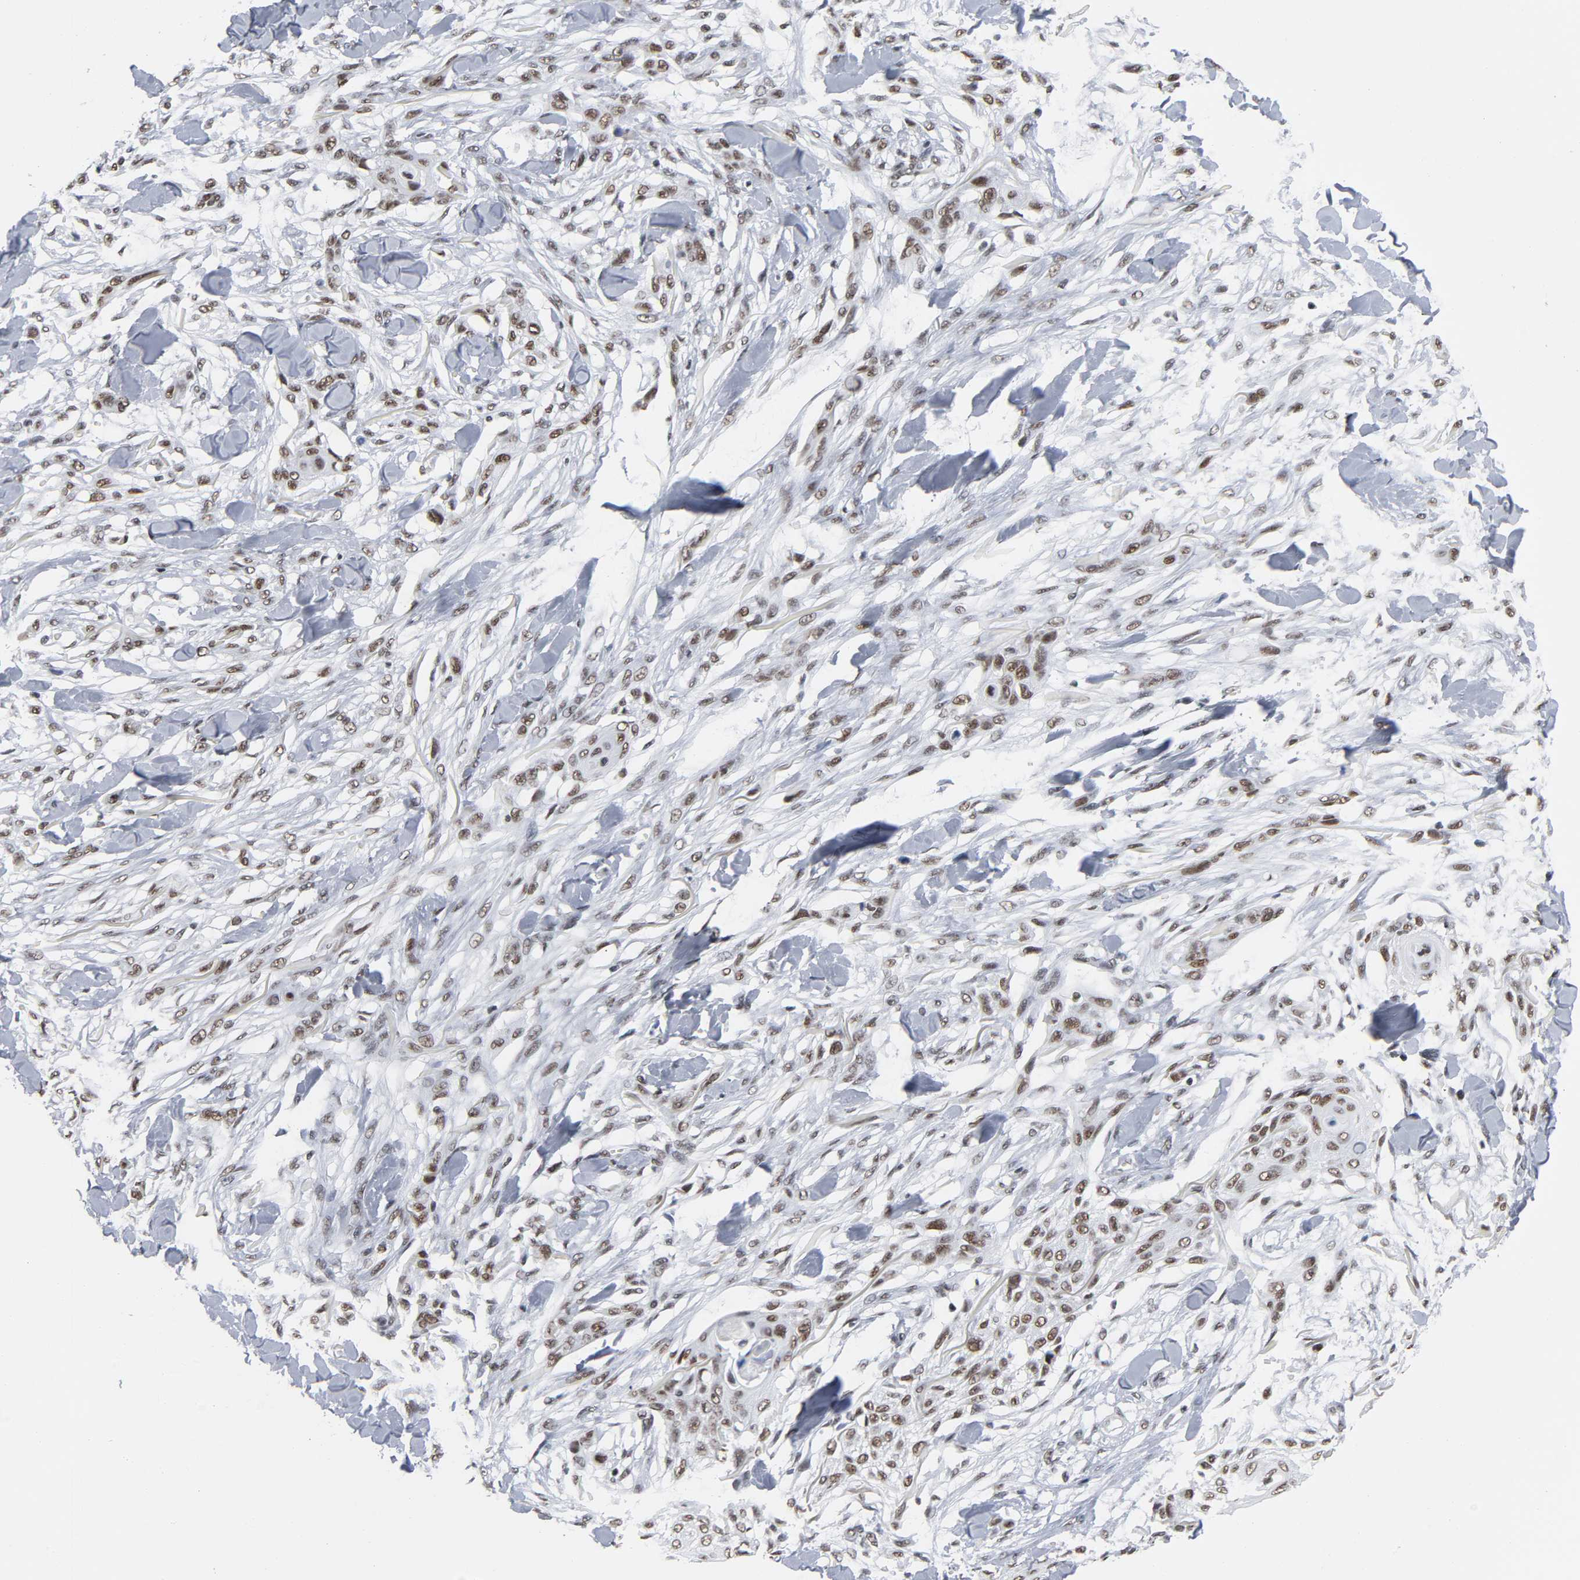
{"staining": {"intensity": "moderate", "quantity": ">75%", "location": "nuclear"}, "tissue": "skin cancer", "cell_type": "Tumor cells", "image_type": "cancer", "snomed": [{"axis": "morphology", "description": "Normal tissue, NOS"}, {"axis": "morphology", "description": "Squamous cell carcinoma, NOS"}, {"axis": "topography", "description": "Skin"}], "caption": "Approximately >75% of tumor cells in human squamous cell carcinoma (skin) exhibit moderate nuclear protein staining as visualized by brown immunohistochemical staining.", "gene": "CSTF2", "patient": {"sex": "female", "age": 59}}